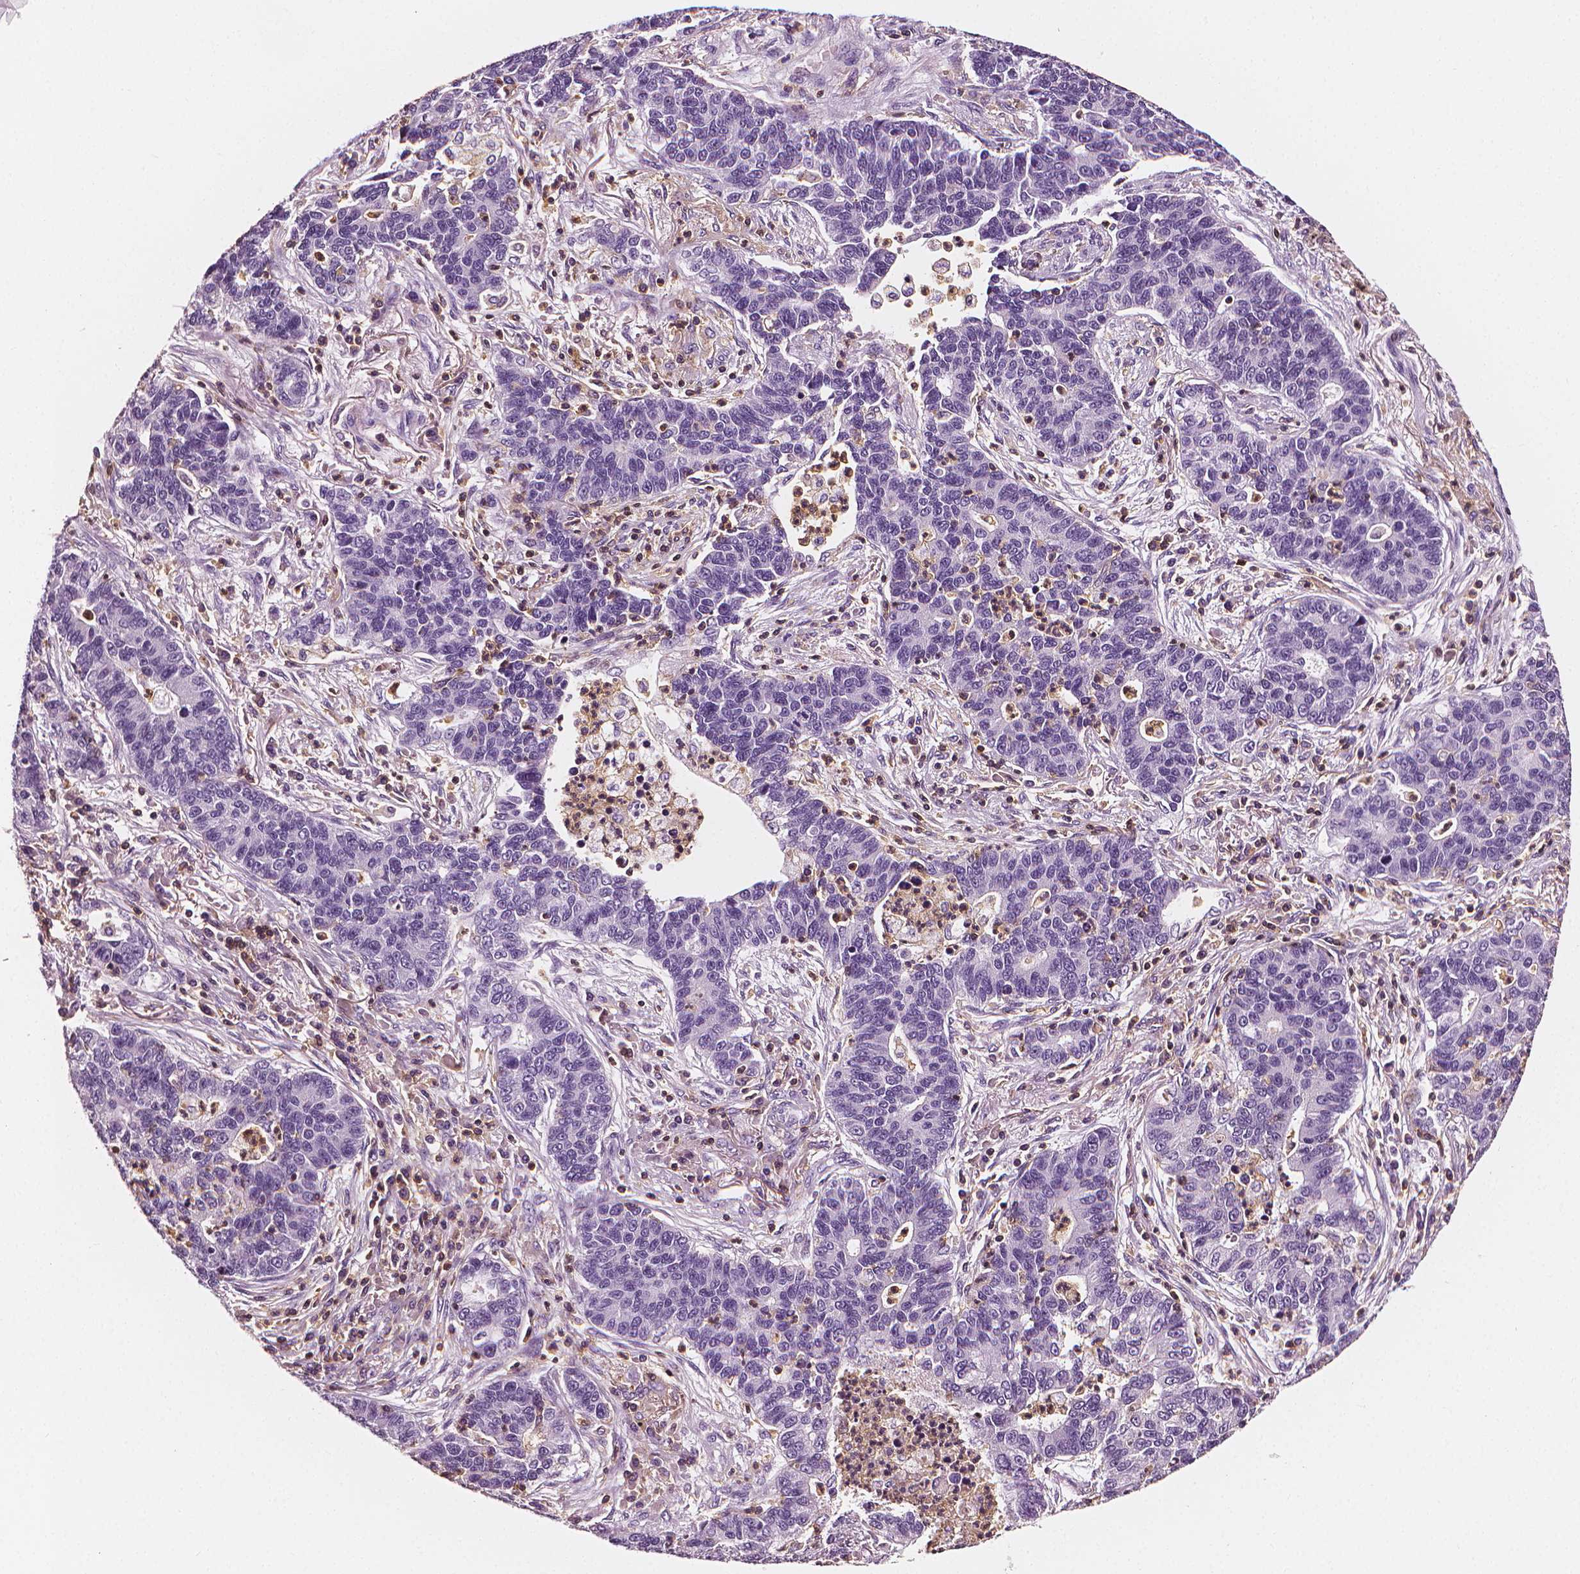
{"staining": {"intensity": "negative", "quantity": "none", "location": "none"}, "tissue": "lung cancer", "cell_type": "Tumor cells", "image_type": "cancer", "snomed": [{"axis": "morphology", "description": "Adenocarcinoma, NOS"}, {"axis": "topography", "description": "Lung"}], "caption": "Human lung cancer (adenocarcinoma) stained for a protein using IHC demonstrates no expression in tumor cells.", "gene": "PTPRC", "patient": {"sex": "female", "age": 57}}